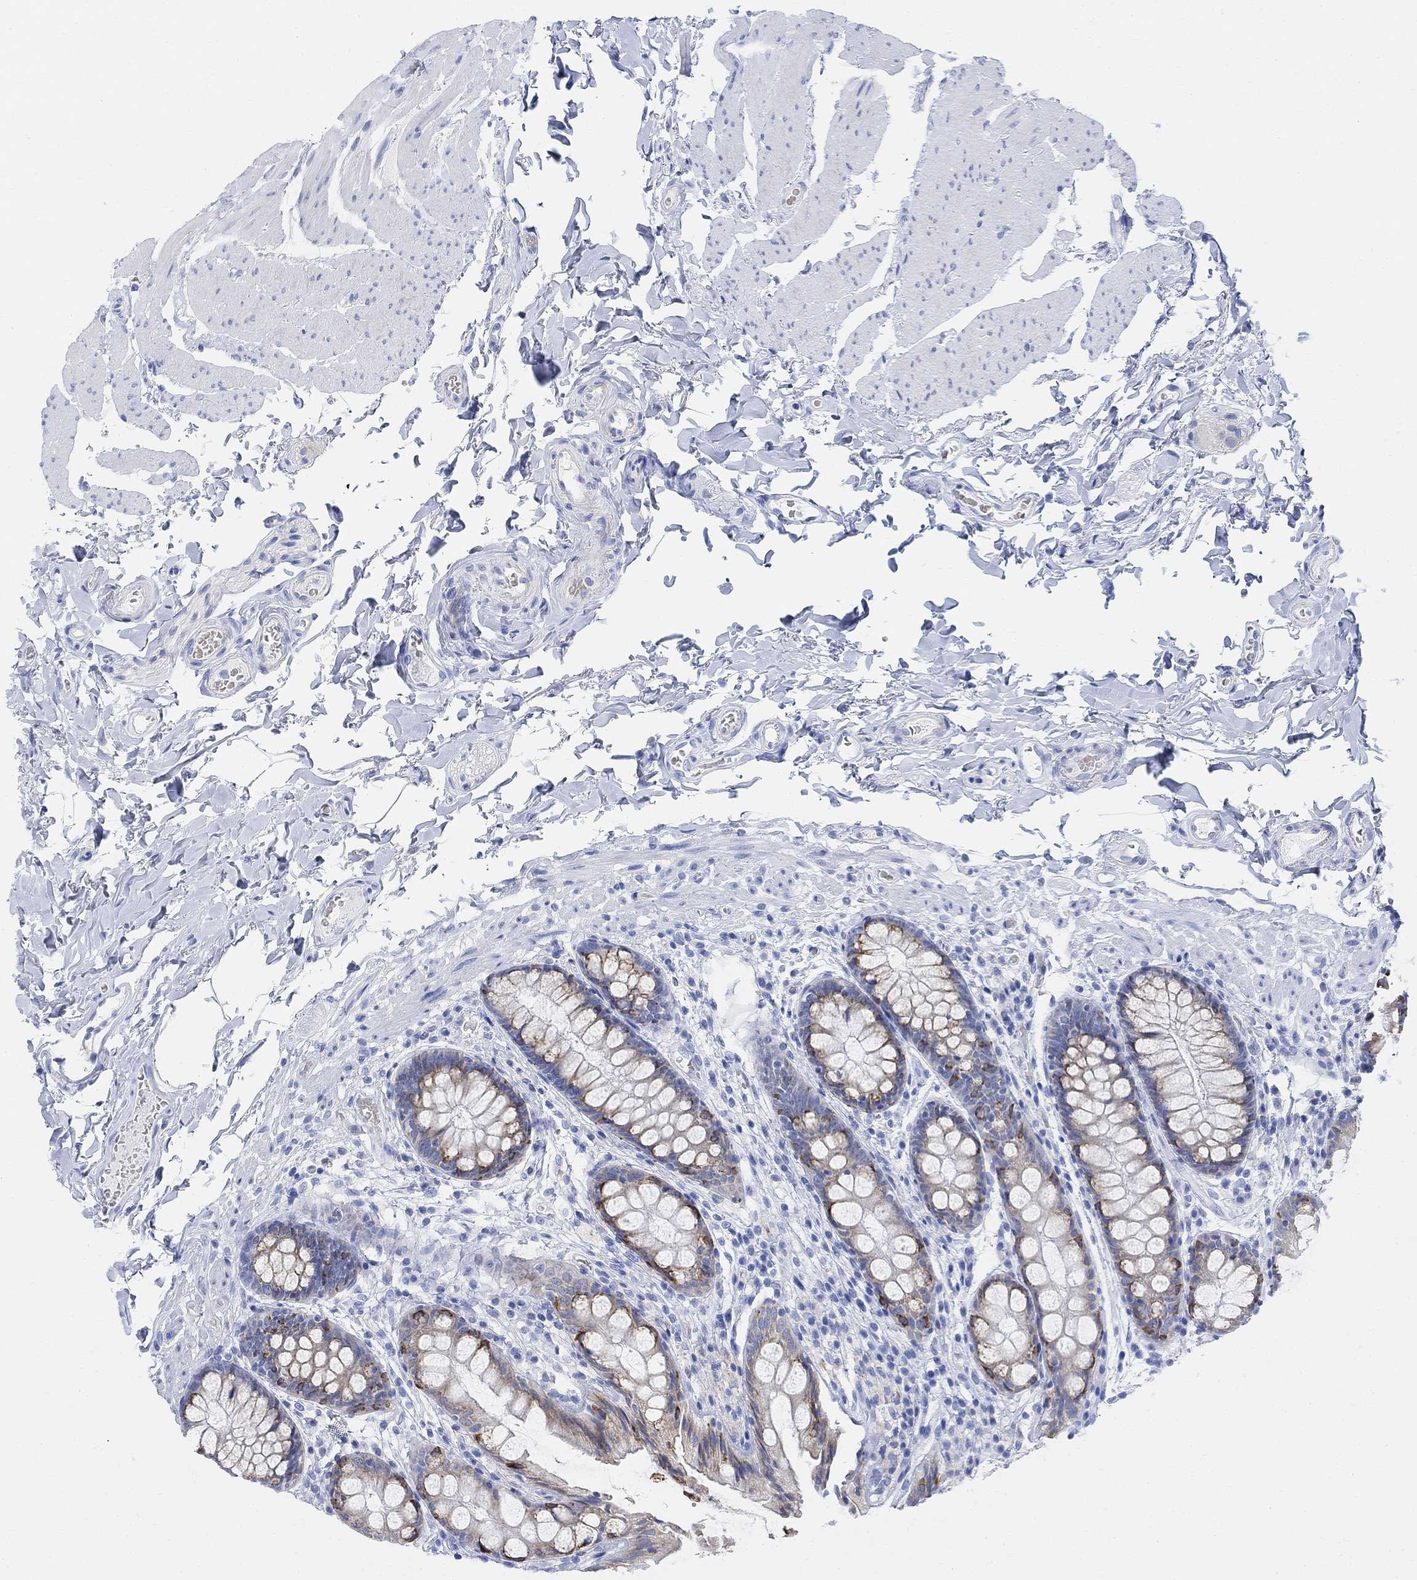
{"staining": {"intensity": "negative", "quantity": "none", "location": "none"}, "tissue": "colon", "cell_type": "Endothelial cells", "image_type": "normal", "snomed": [{"axis": "morphology", "description": "Normal tissue, NOS"}, {"axis": "topography", "description": "Colon"}], "caption": "An immunohistochemistry (IHC) photomicrograph of unremarkable colon is shown. There is no staining in endothelial cells of colon. (Brightfield microscopy of DAB immunohistochemistry at high magnification).", "gene": "RETNLB", "patient": {"sex": "female", "age": 86}}